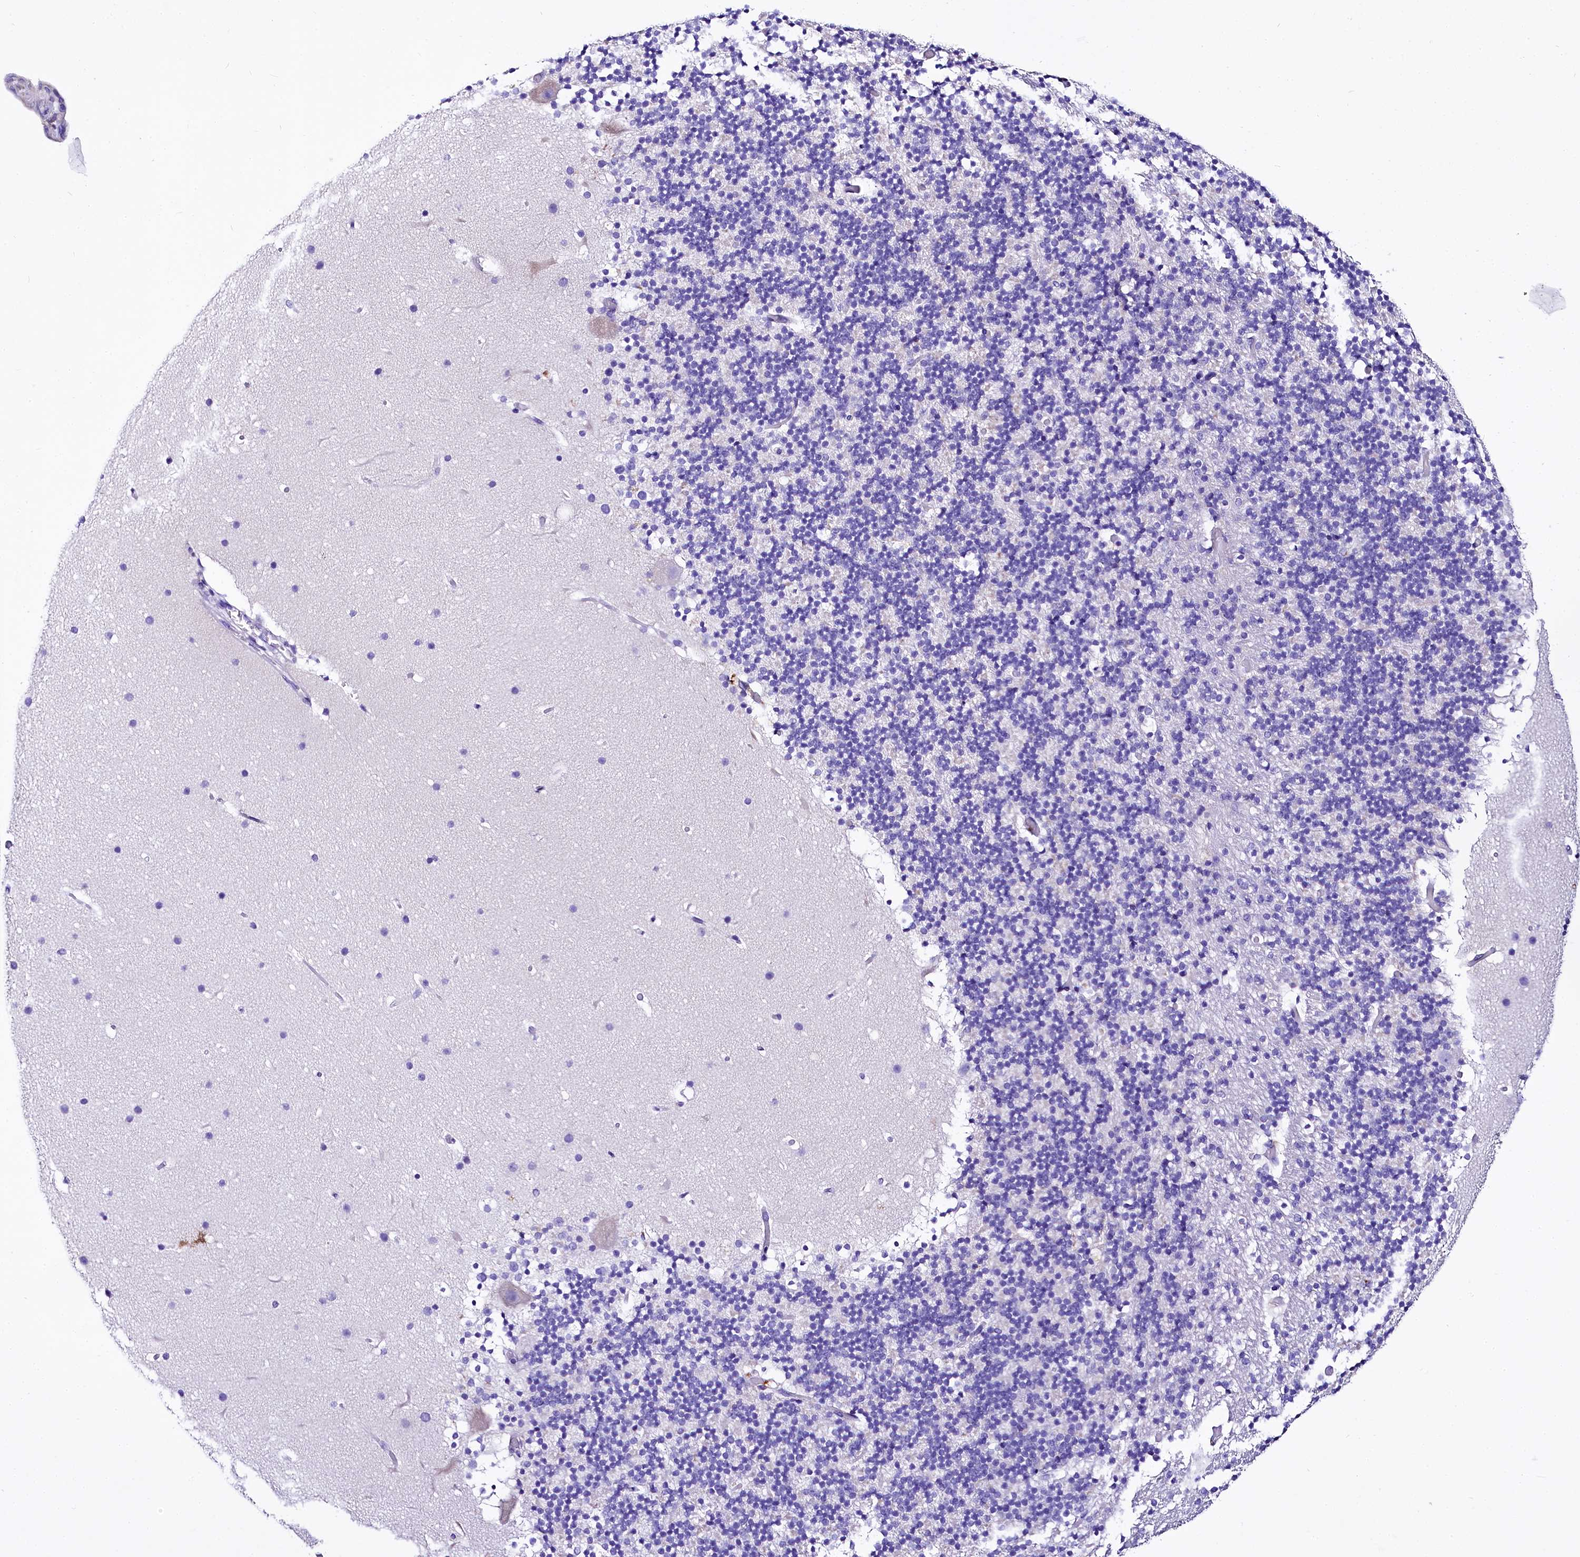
{"staining": {"intensity": "negative", "quantity": "none", "location": "none"}, "tissue": "cerebellum", "cell_type": "Cells in granular layer", "image_type": "normal", "snomed": [{"axis": "morphology", "description": "Normal tissue, NOS"}, {"axis": "topography", "description": "Cerebellum"}], "caption": "Immunohistochemistry (IHC) photomicrograph of normal cerebellum: human cerebellum stained with DAB (3,3'-diaminobenzidine) demonstrates no significant protein positivity in cells in granular layer.", "gene": "A2ML1", "patient": {"sex": "male", "age": 57}}